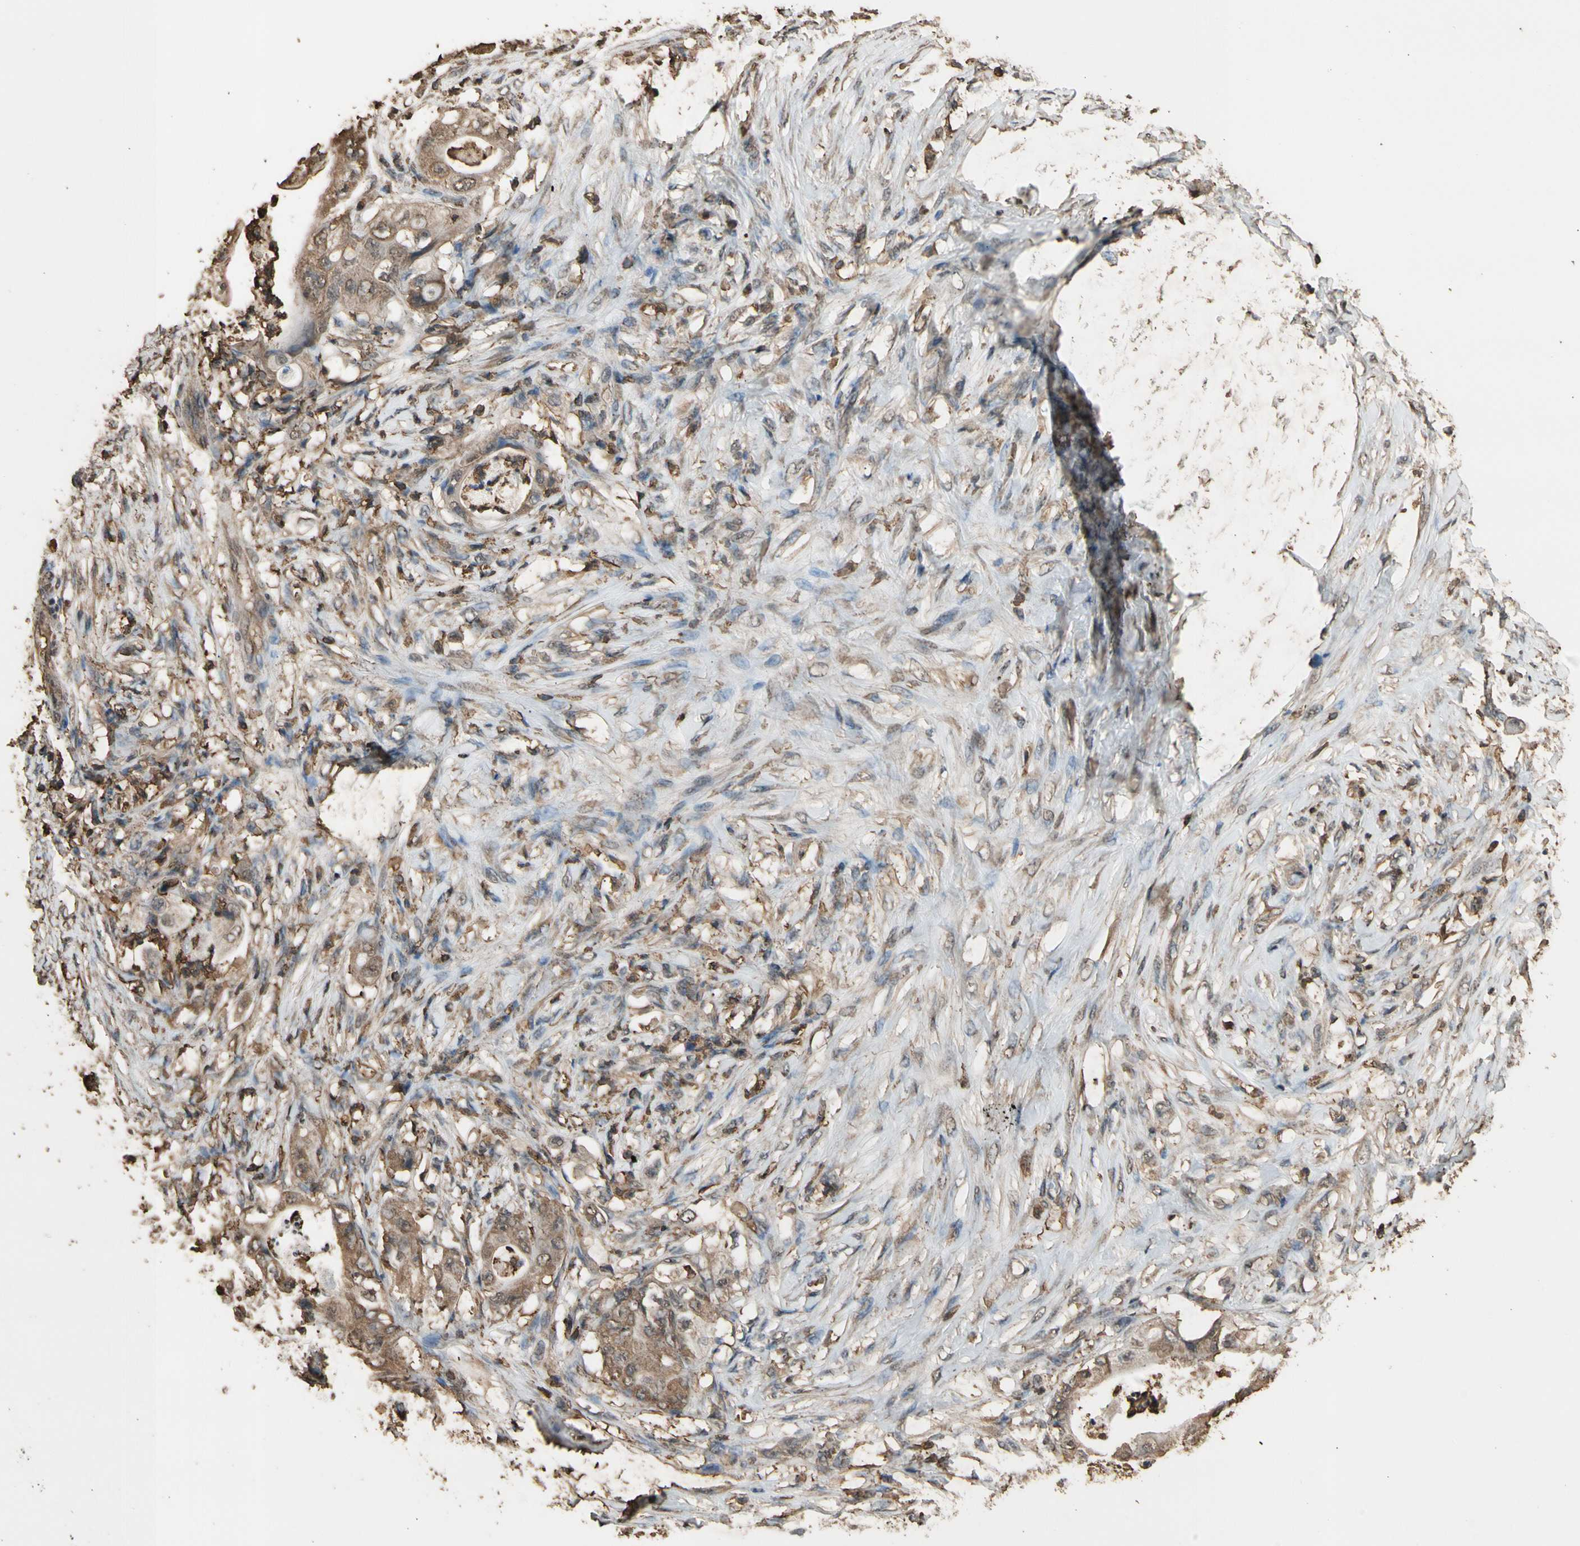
{"staining": {"intensity": "moderate", "quantity": ">75%", "location": "cytoplasmic/membranous"}, "tissue": "stomach cancer", "cell_type": "Tumor cells", "image_type": "cancer", "snomed": [{"axis": "morphology", "description": "Adenocarcinoma, NOS"}, {"axis": "topography", "description": "Stomach"}], "caption": "DAB (3,3'-diaminobenzidine) immunohistochemical staining of stomach cancer (adenocarcinoma) displays moderate cytoplasmic/membranous protein expression in approximately >75% of tumor cells.", "gene": "TNFSF13B", "patient": {"sex": "female", "age": 73}}